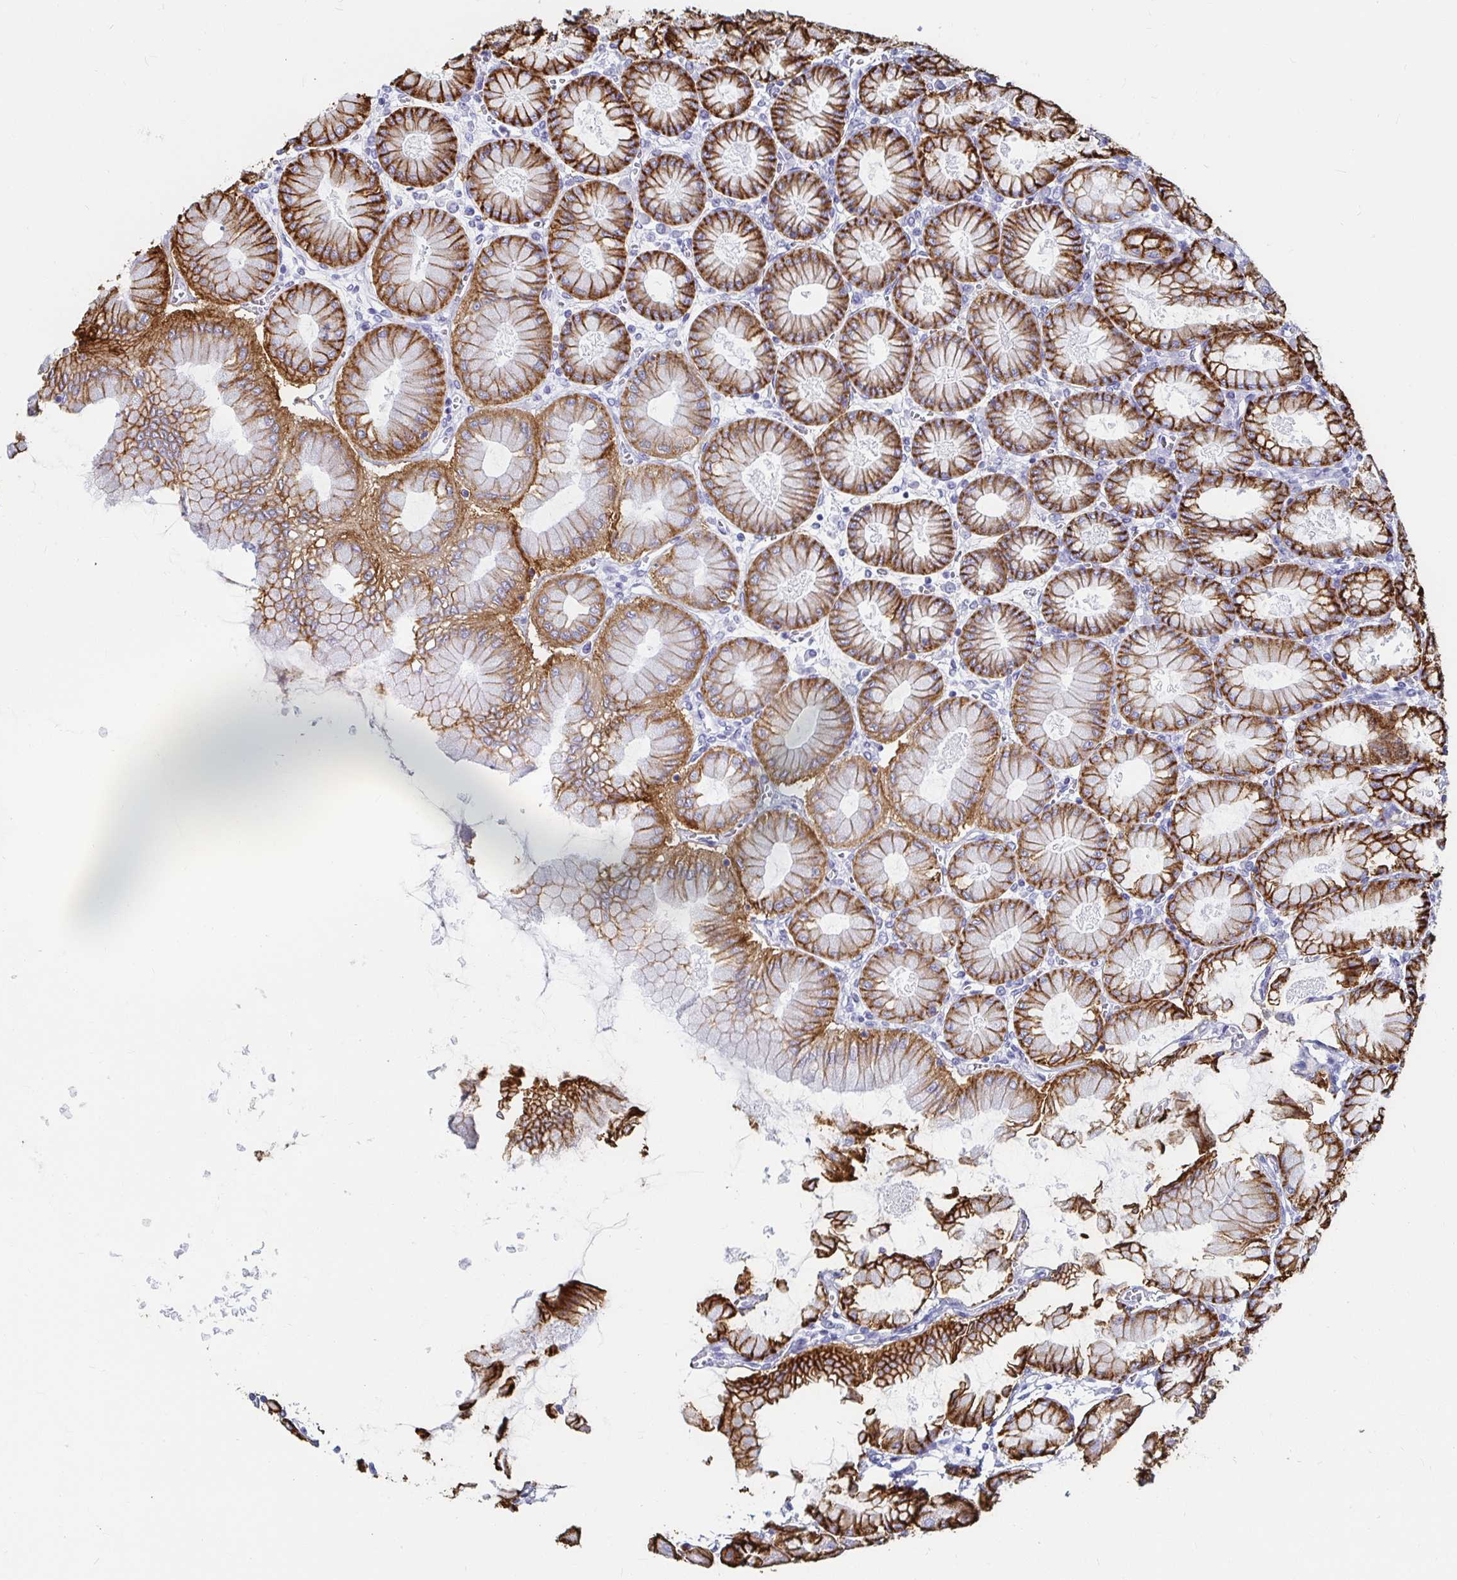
{"staining": {"intensity": "strong", "quantity": ">75%", "location": "cytoplasmic/membranous"}, "tissue": "stomach", "cell_type": "Glandular cells", "image_type": "normal", "snomed": [{"axis": "morphology", "description": "Normal tissue, NOS"}, {"axis": "topography", "description": "Stomach, upper"}], "caption": "Glandular cells reveal high levels of strong cytoplasmic/membranous positivity in about >75% of cells in normal human stomach.", "gene": "CA9", "patient": {"sex": "female", "age": 56}}